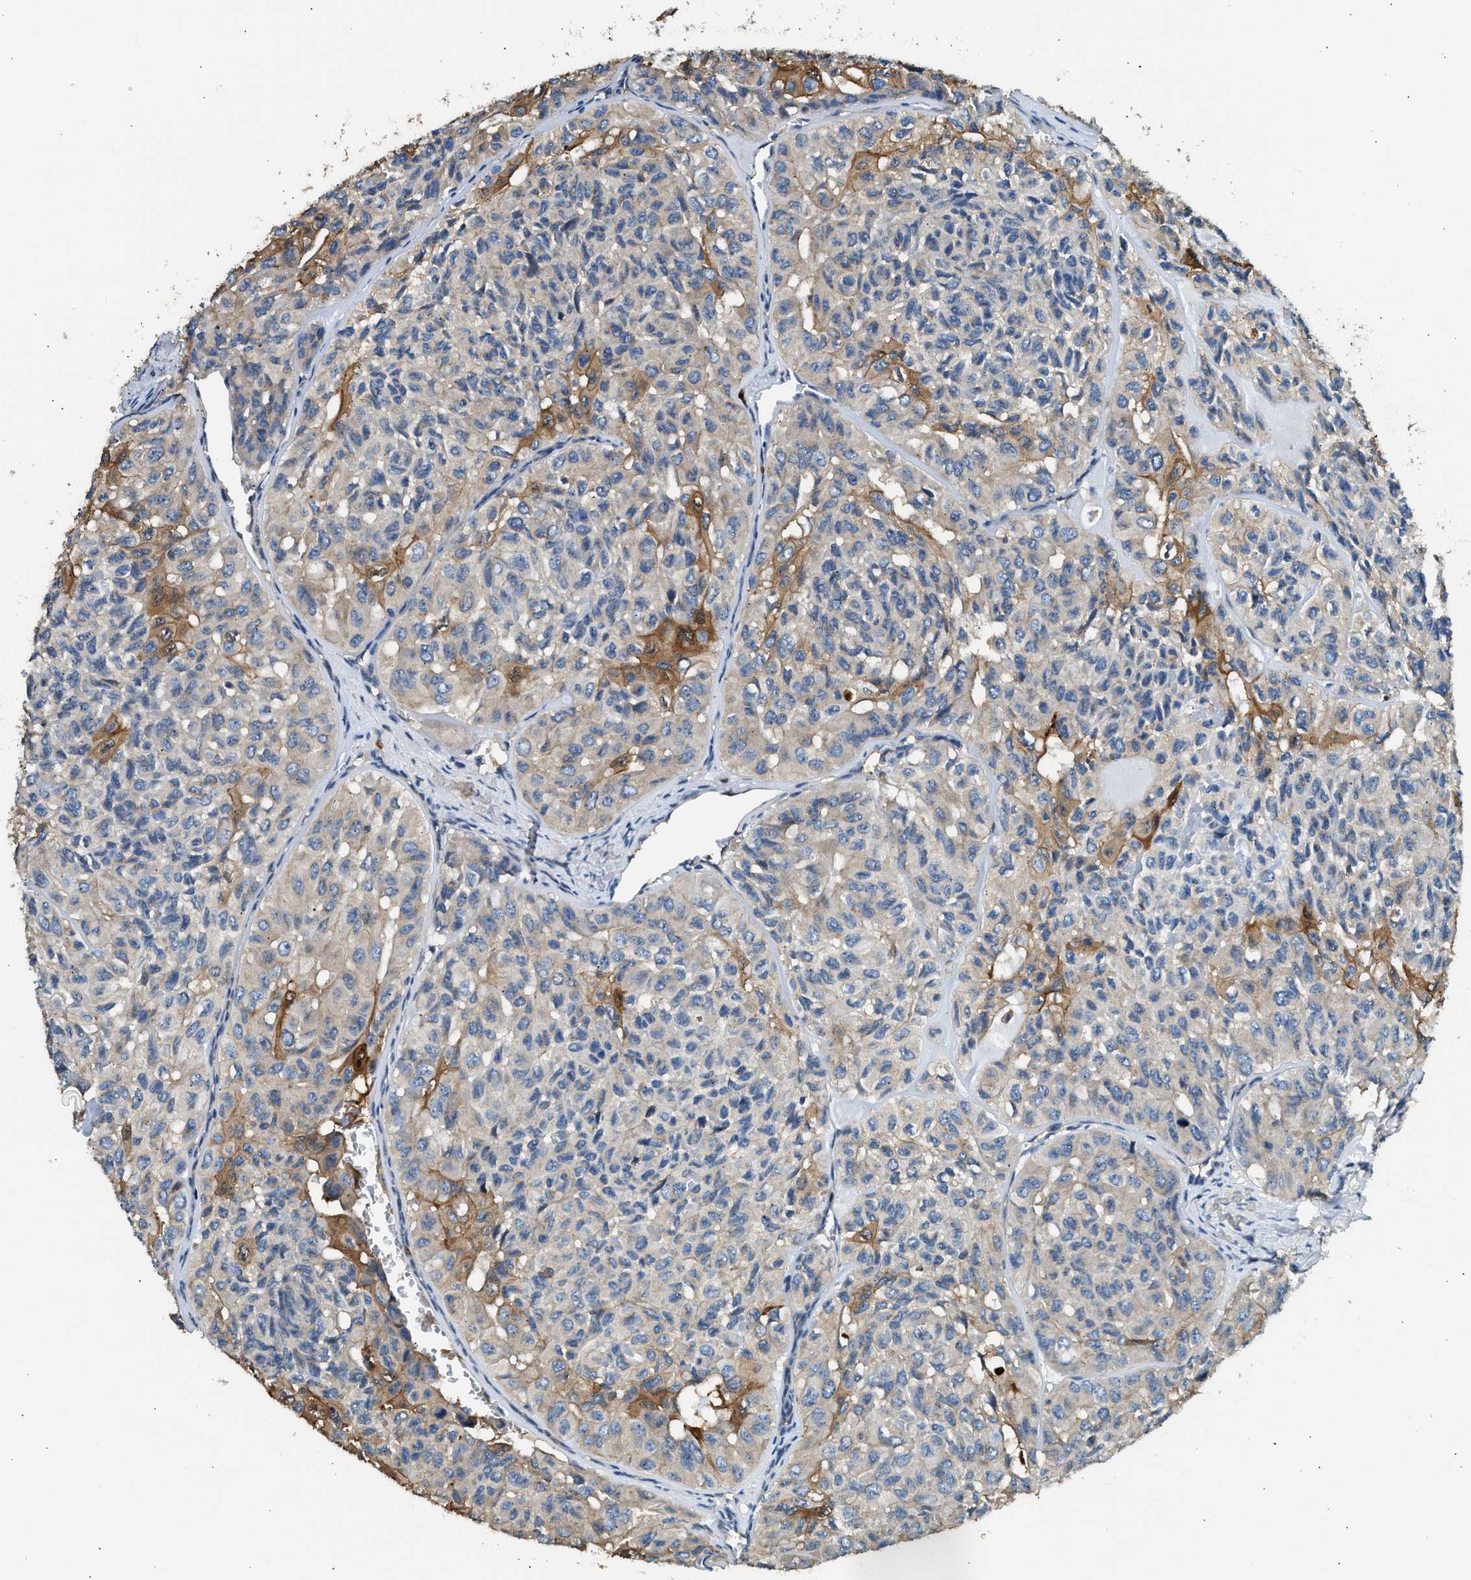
{"staining": {"intensity": "moderate", "quantity": "<25%", "location": "cytoplasmic/membranous"}, "tissue": "head and neck cancer", "cell_type": "Tumor cells", "image_type": "cancer", "snomed": [{"axis": "morphology", "description": "Adenocarcinoma, NOS"}, {"axis": "topography", "description": "Salivary gland, NOS"}, {"axis": "topography", "description": "Head-Neck"}], "caption": "This image exhibits IHC staining of human head and neck cancer (adenocarcinoma), with low moderate cytoplasmic/membranous staining in approximately <25% of tumor cells.", "gene": "ANXA3", "patient": {"sex": "female", "age": 76}}